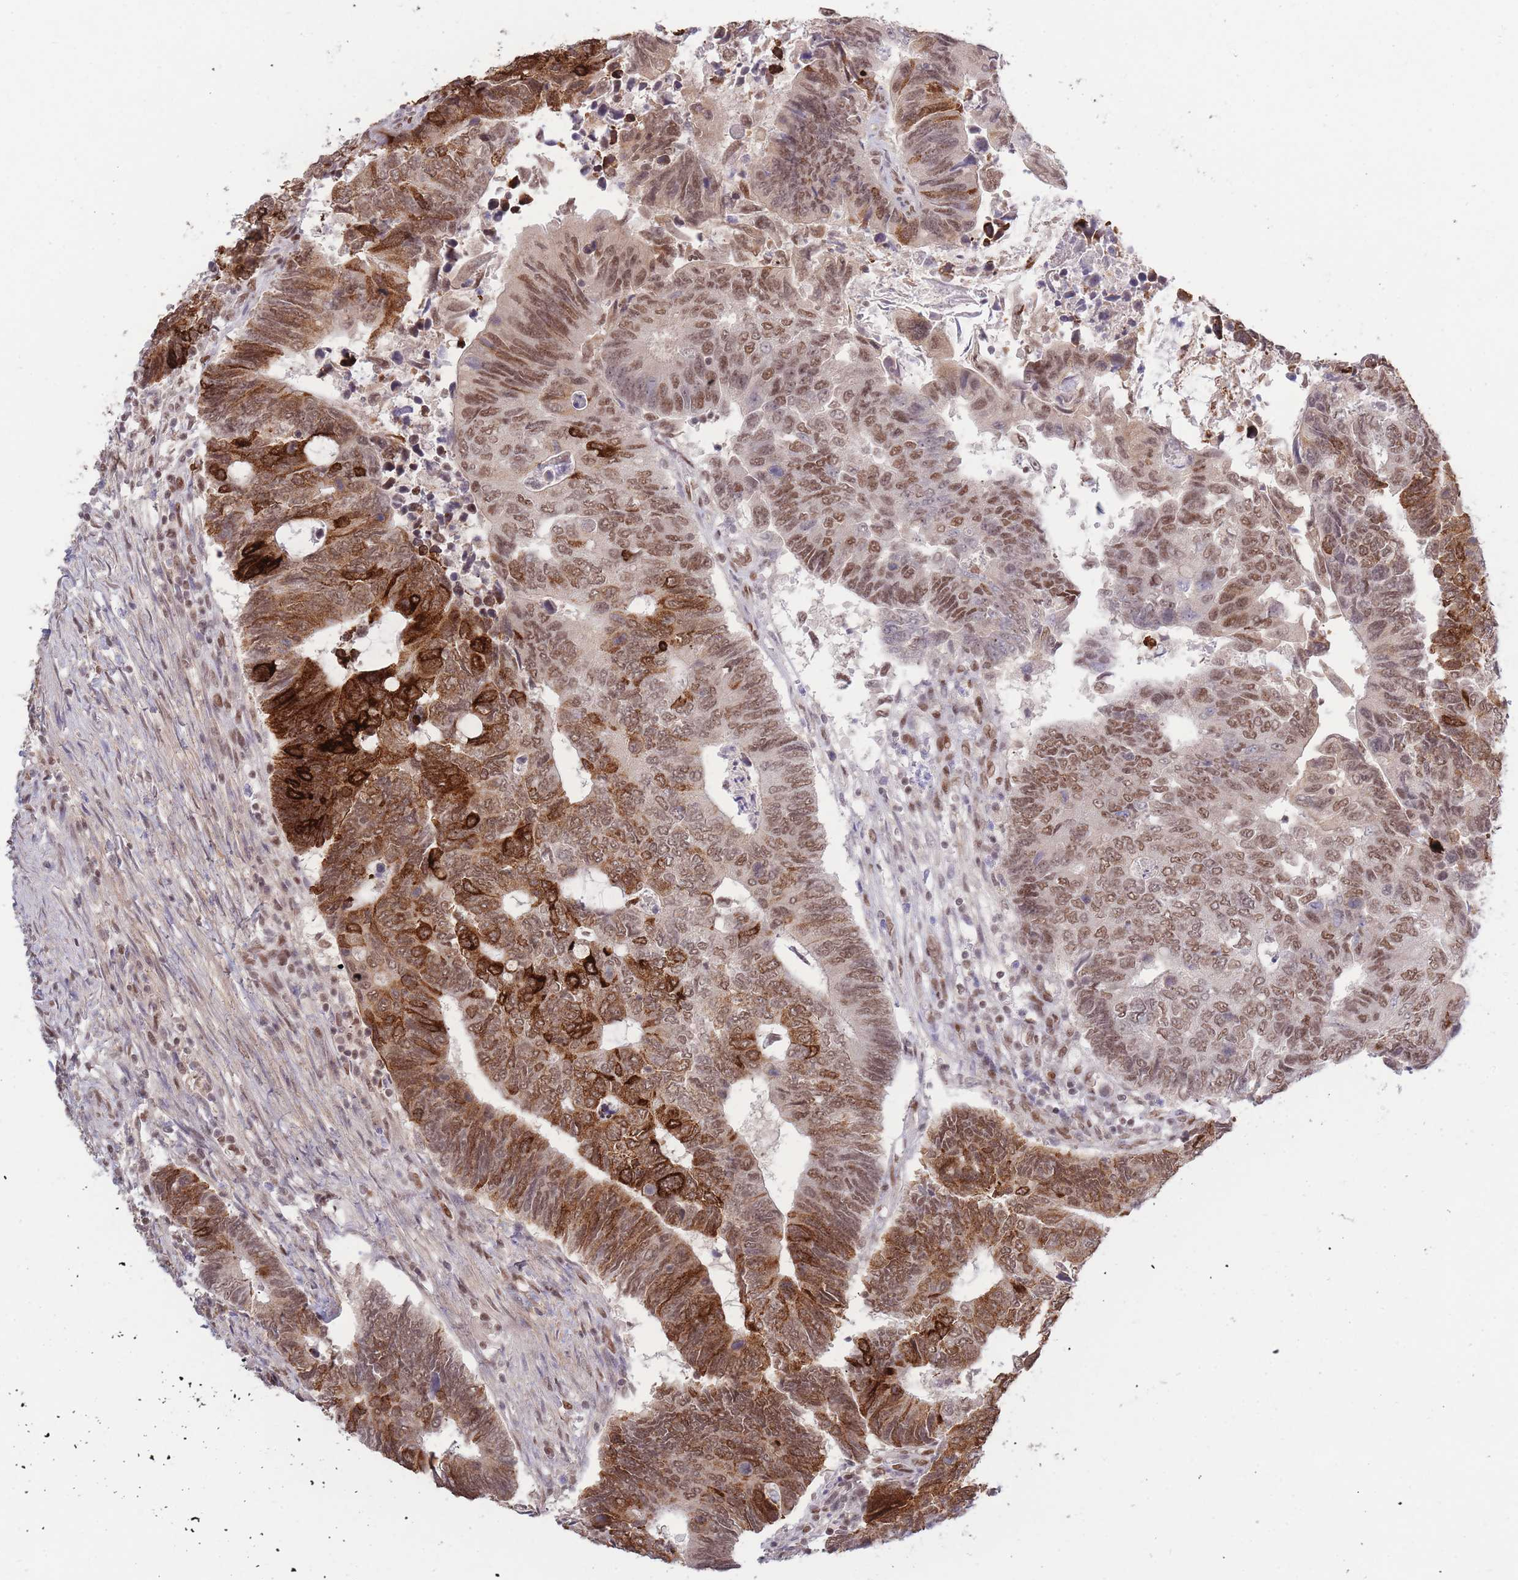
{"staining": {"intensity": "strong", "quantity": ">75%", "location": "cytoplasmic/membranous,nuclear"}, "tissue": "colorectal cancer", "cell_type": "Tumor cells", "image_type": "cancer", "snomed": [{"axis": "morphology", "description": "Adenocarcinoma, NOS"}, {"axis": "topography", "description": "Colon"}], "caption": "This is an image of immunohistochemistry staining of colorectal cancer (adenocarcinoma), which shows strong expression in the cytoplasmic/membranous and nuclear of tumor cells.", "gene": "CARD8", "patient": {"sex": "male", "age": 87}}